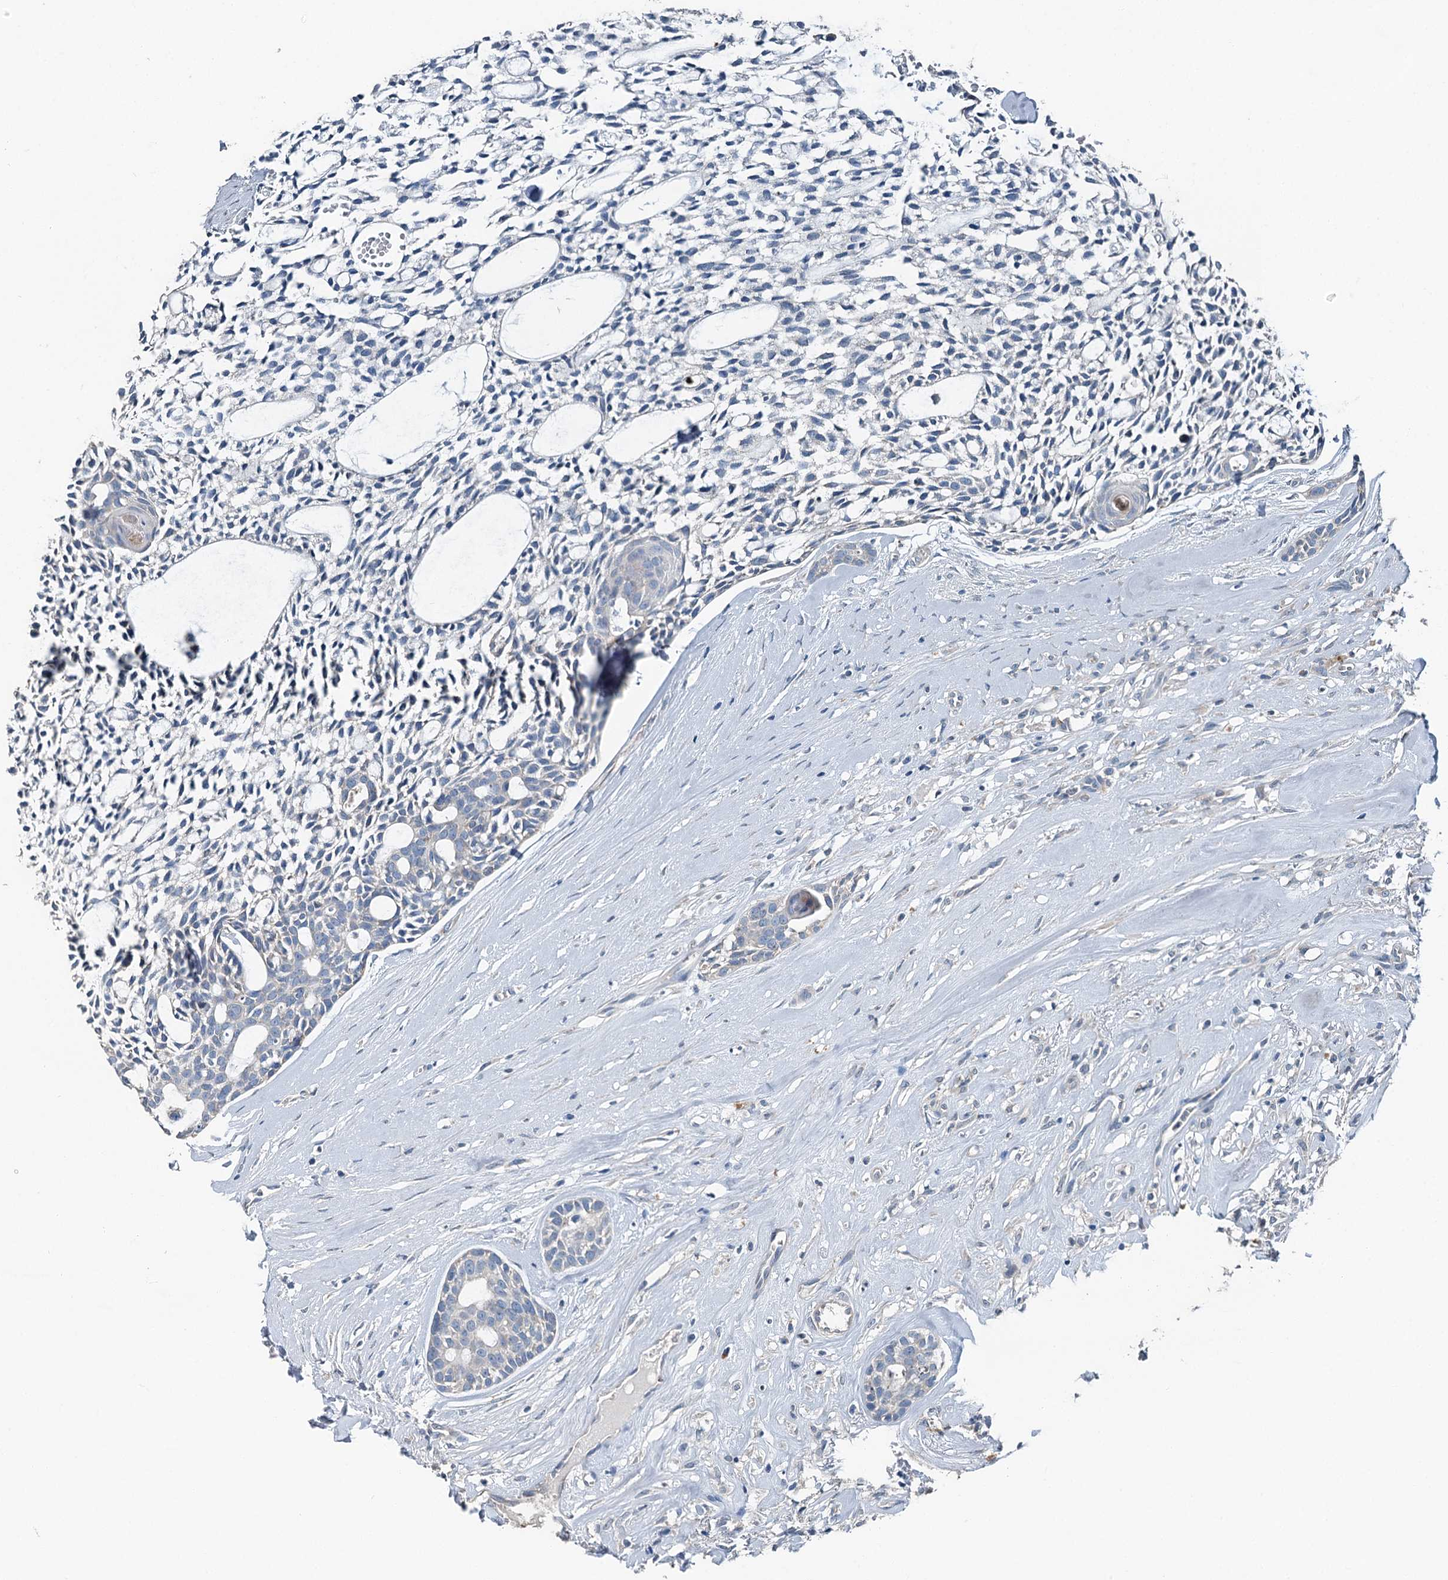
{"staining": {"intensity": "negative", "quantity": "none", "location": "none"}, "tissue": "head and neck cancer", "cell_type": "Tumor cells", "image_type": "cancer", "snomed": [{"axis": "morphology", "description": "Adenocarcinoma, NOS"}, {"axis": "topography", "description": "Subcutis"}, {"axis": "topography", "description": "Head-Neck"}], "caption": "Histopathology image shows no significant protein staining in tumor cells of head and neck cancer.", "gene": "C6orf120", "patient": {"sex": "female", "age": 73}}